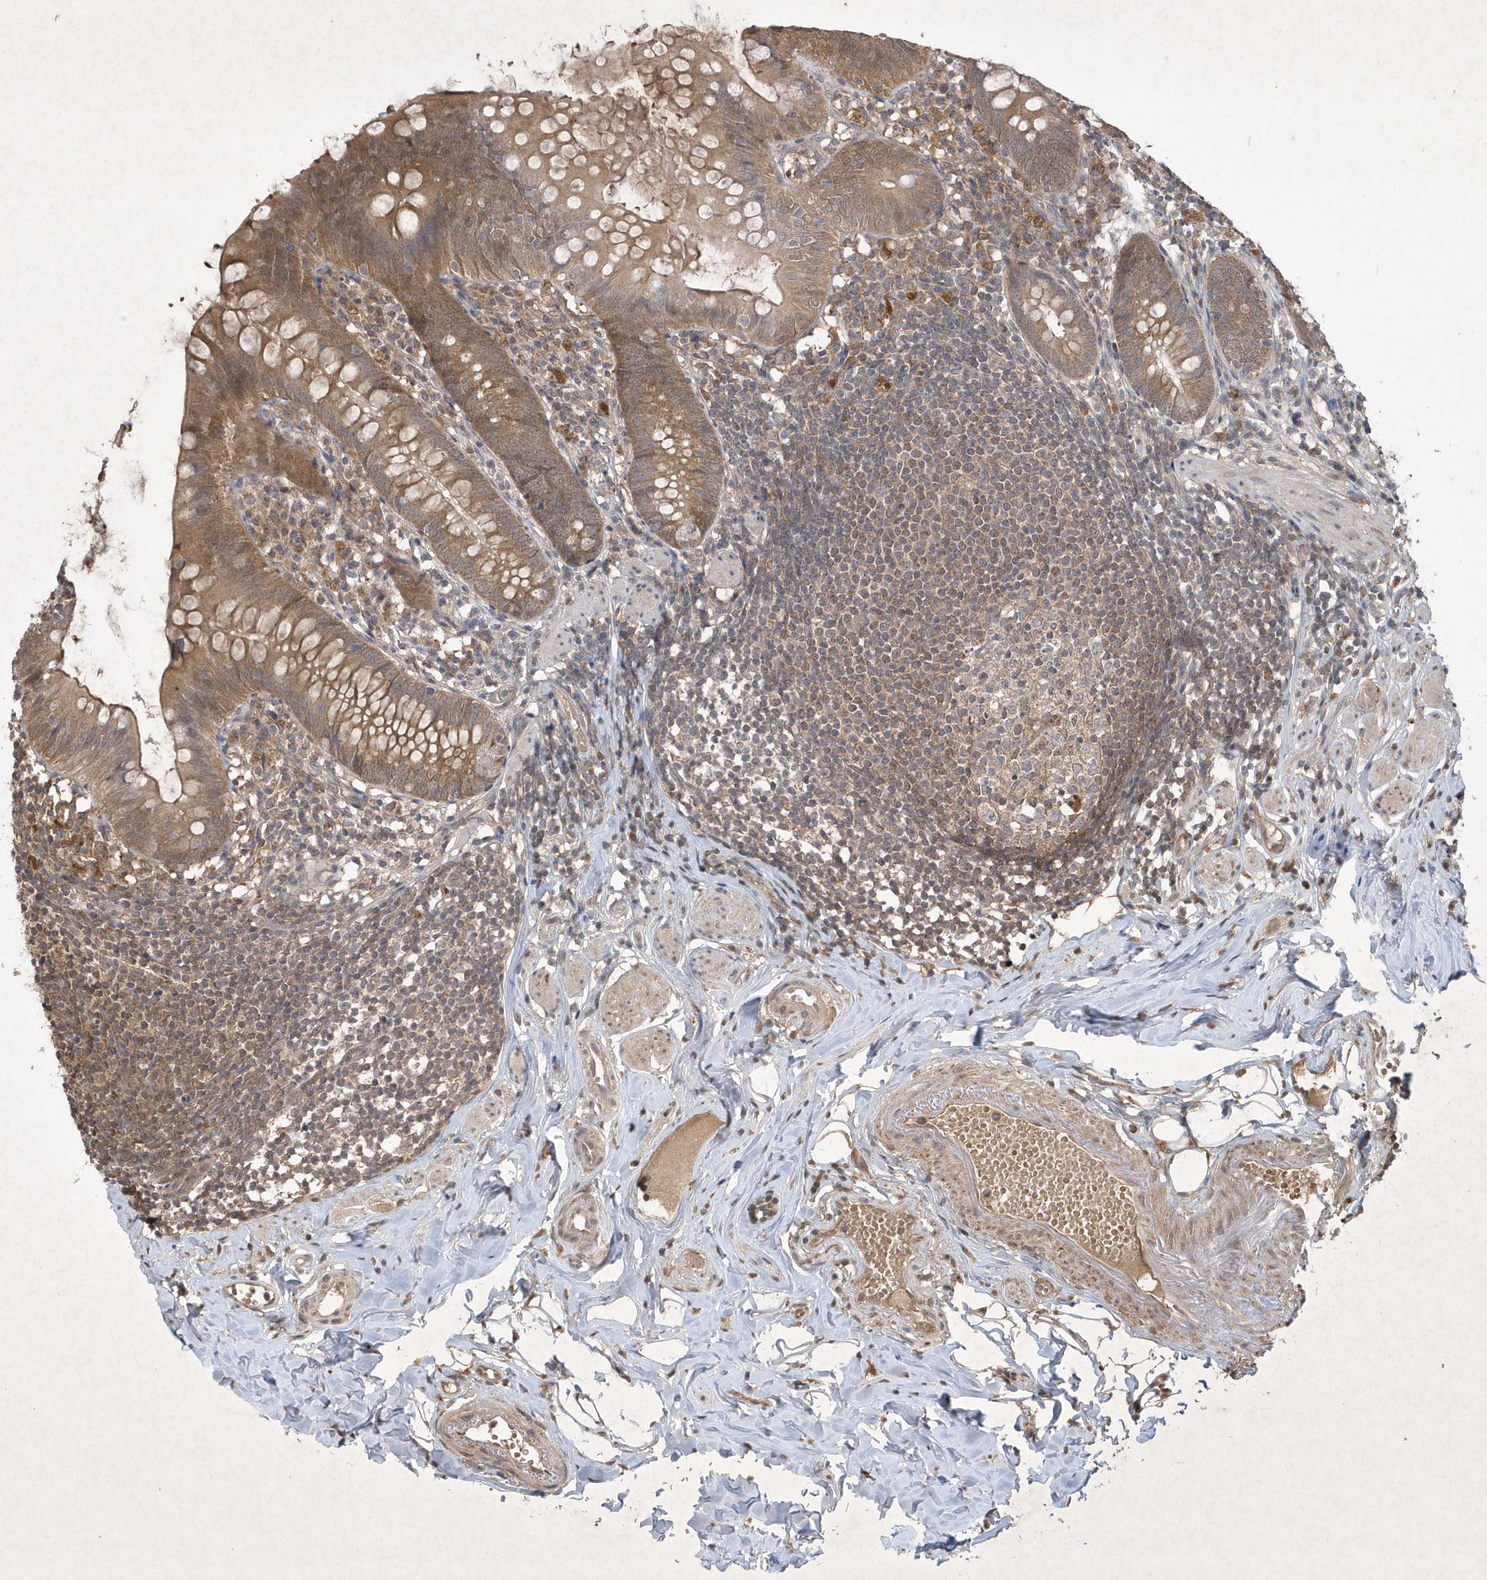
{"staining": {"intensity": "moderate", "quantity": ">75%", "location": "cytoplasmic/membranous"}, "tissue": "appendix", "cell_type": "Glandular cells", "image_type": "normal", "snomed": [{"axis": "morphology", "description": "Normal tissue, NOS"}, {"axis": "topography", "description": "Appendix"}], "caption": "This is a photomicrograph of immunohistochemistry staining of normal appendix, which shows moderate positivity in the cytoplasmic/membranous of glandular cells.", "gene": "AKR7A2", "patient": {"sex": "female", "age": 62}}